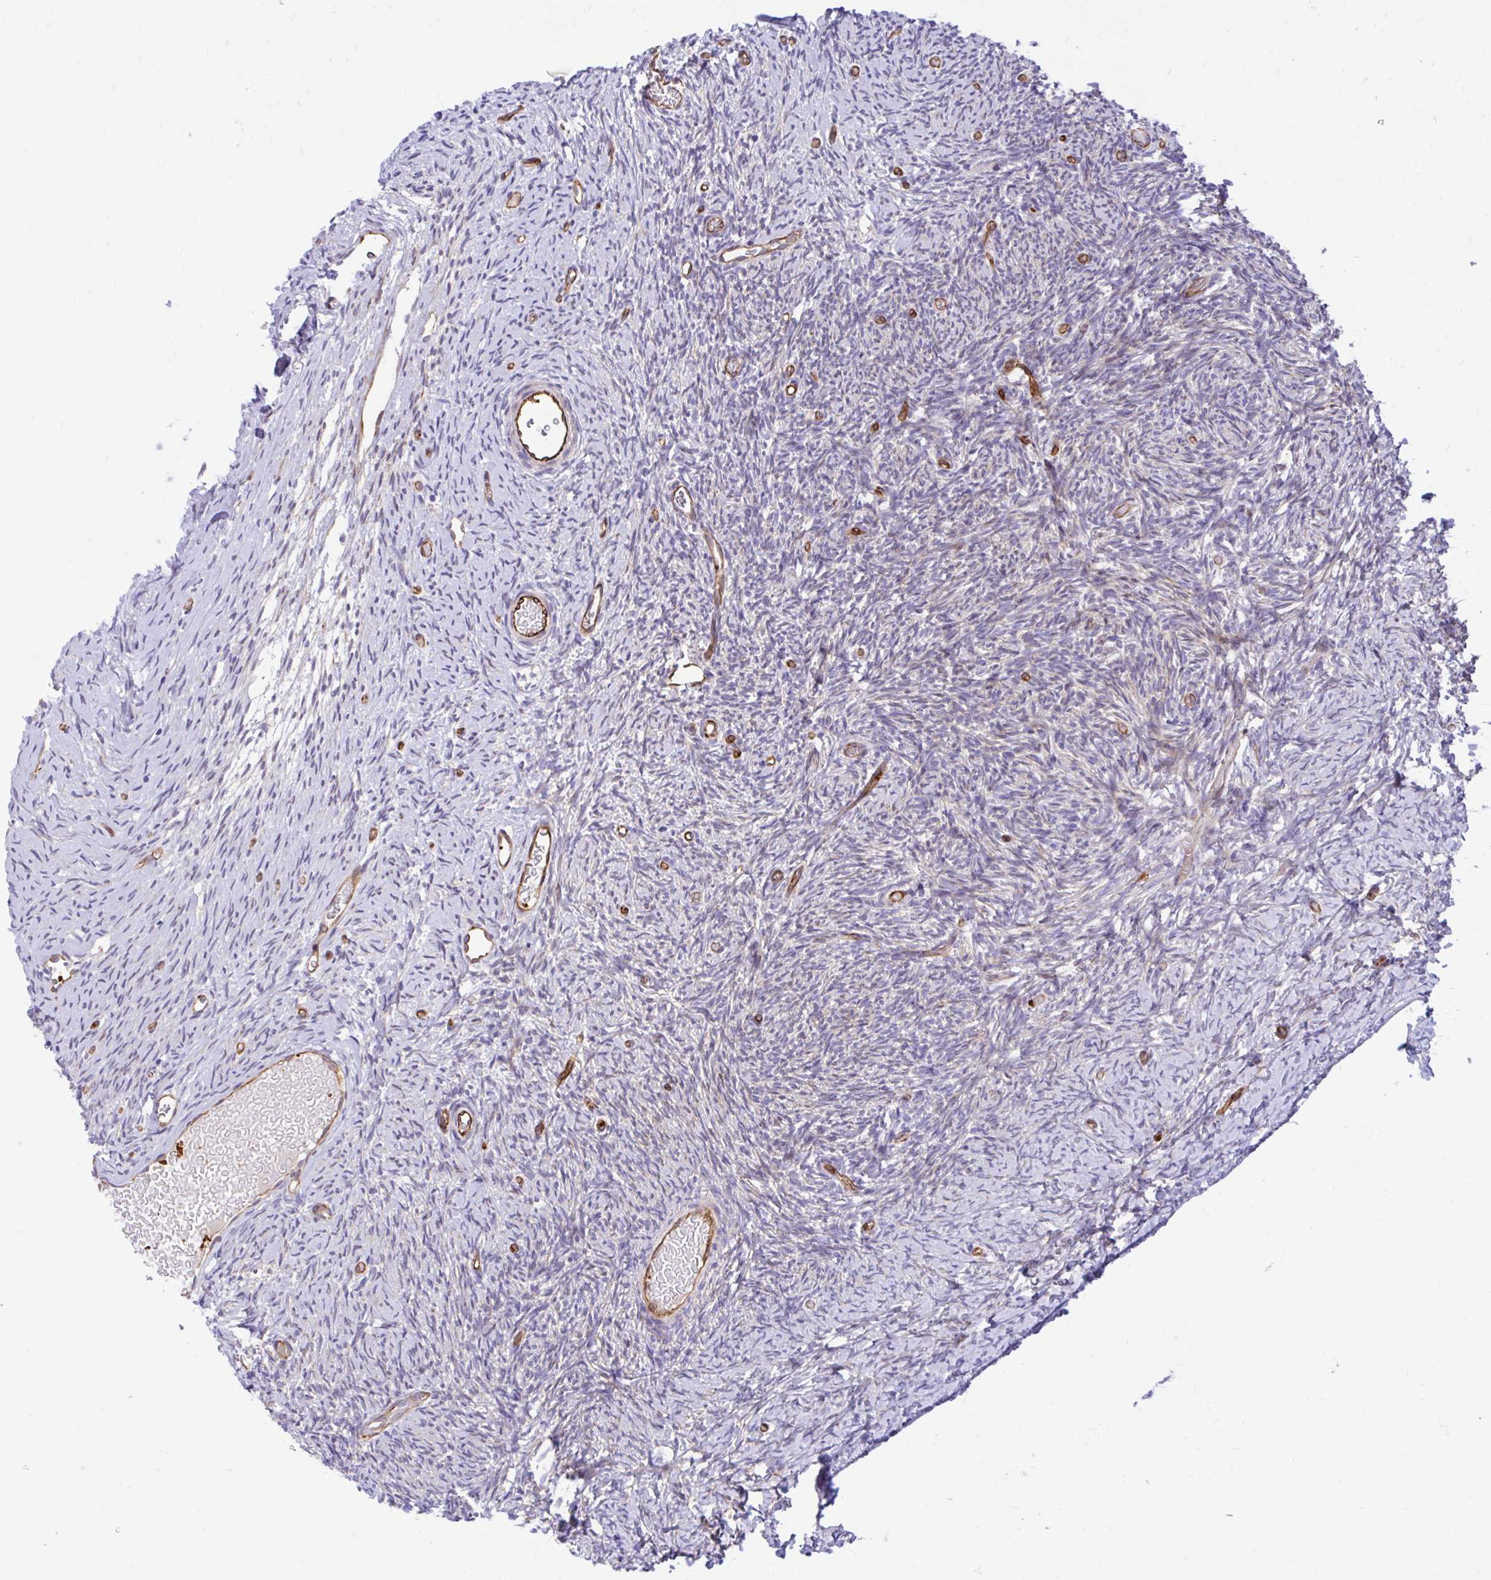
{"staining": {"intensity": "weak", "quantity": "25%-75%", "location": "cytoplasmic/membranous"}, "tissue": "ovary", "cell_type": "Follicle cells", "image_type": "normal", "snomed": [{"axis": "morphology", "description": "Normal tissue, NOS"}, {"axis": "topography", "description": "Ovary"}], "caption": "Protein staining shows weak cytoplasmic/membranous expression in about 25%-75% of follicle cells in normal ovary. (Brightfield microscopy of DAB IHC at high magnification).", "gene": "ESPNL", "patient": {"sex": "female", "age": 39}}